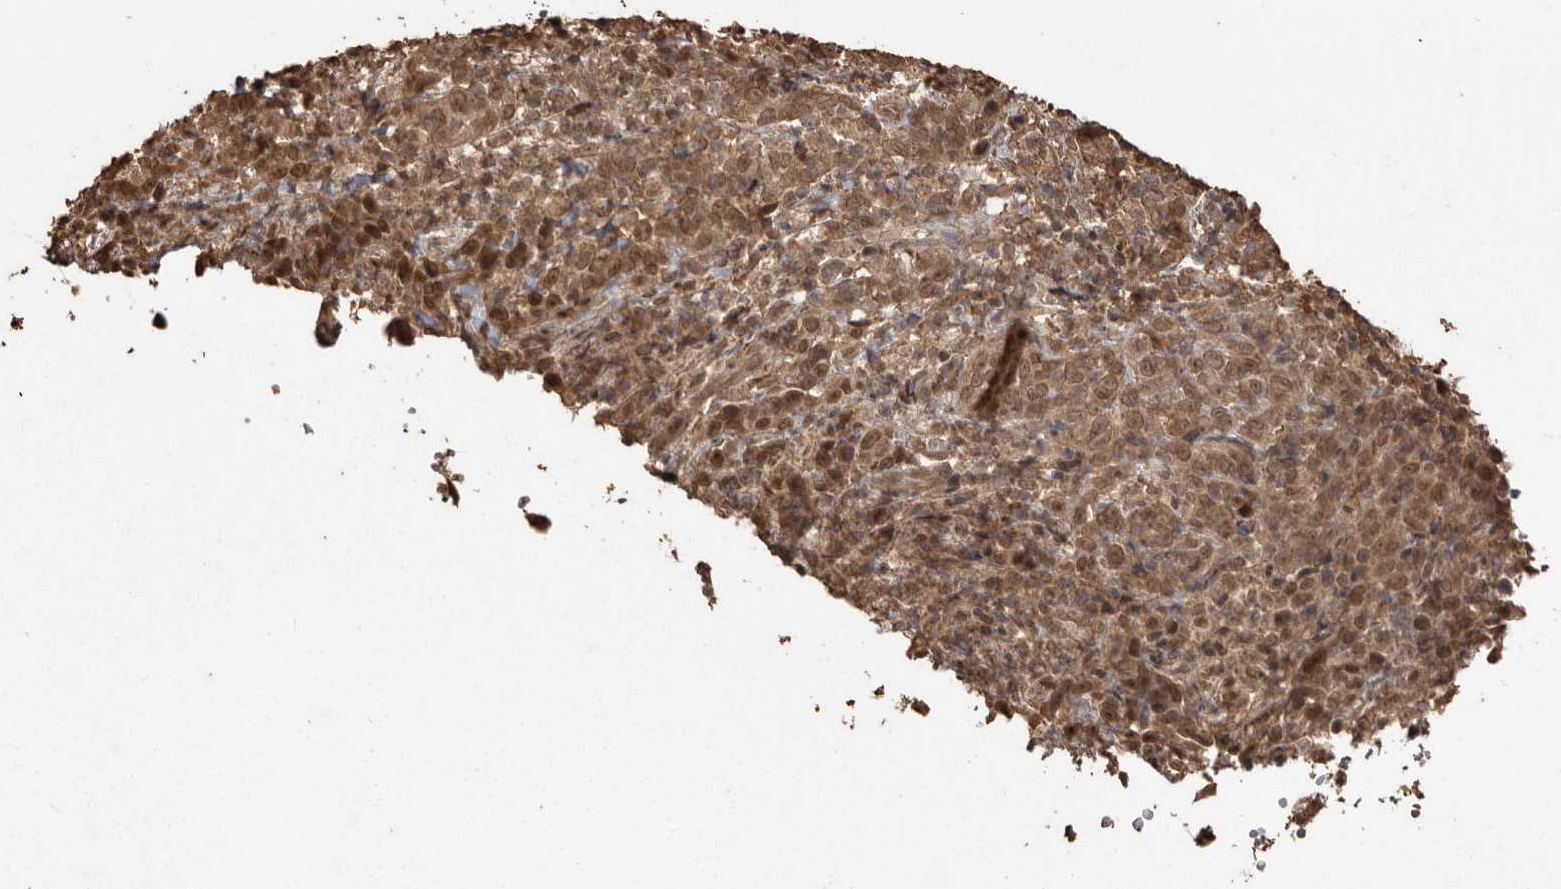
{"staining": {"intensity": "moderate", "quantity": ">75%", "location": "cytoplasmic/membranous,nuclear"}, "tissue": "cervical cancer", "cell_type": "Tumor cells", "image_type": "cancer", "snomed": [{"axis": "morphology", "description": "Squamous cell carcinoma, NOS"}, {"axis": "topography", "description": "Cervix"}], "caption": "Immunohistochemistry (DAB) staining of cervical cancer (squamous cell carcinoma) exhibits moderate cytoplasmic/membranous and nuclear protein expression in about >75% of tumor cells. (DAB IHC with brightfield microscopy, high magnification).", "gene": "NUP43", "patient": {"sex": "female", "age": 46}}